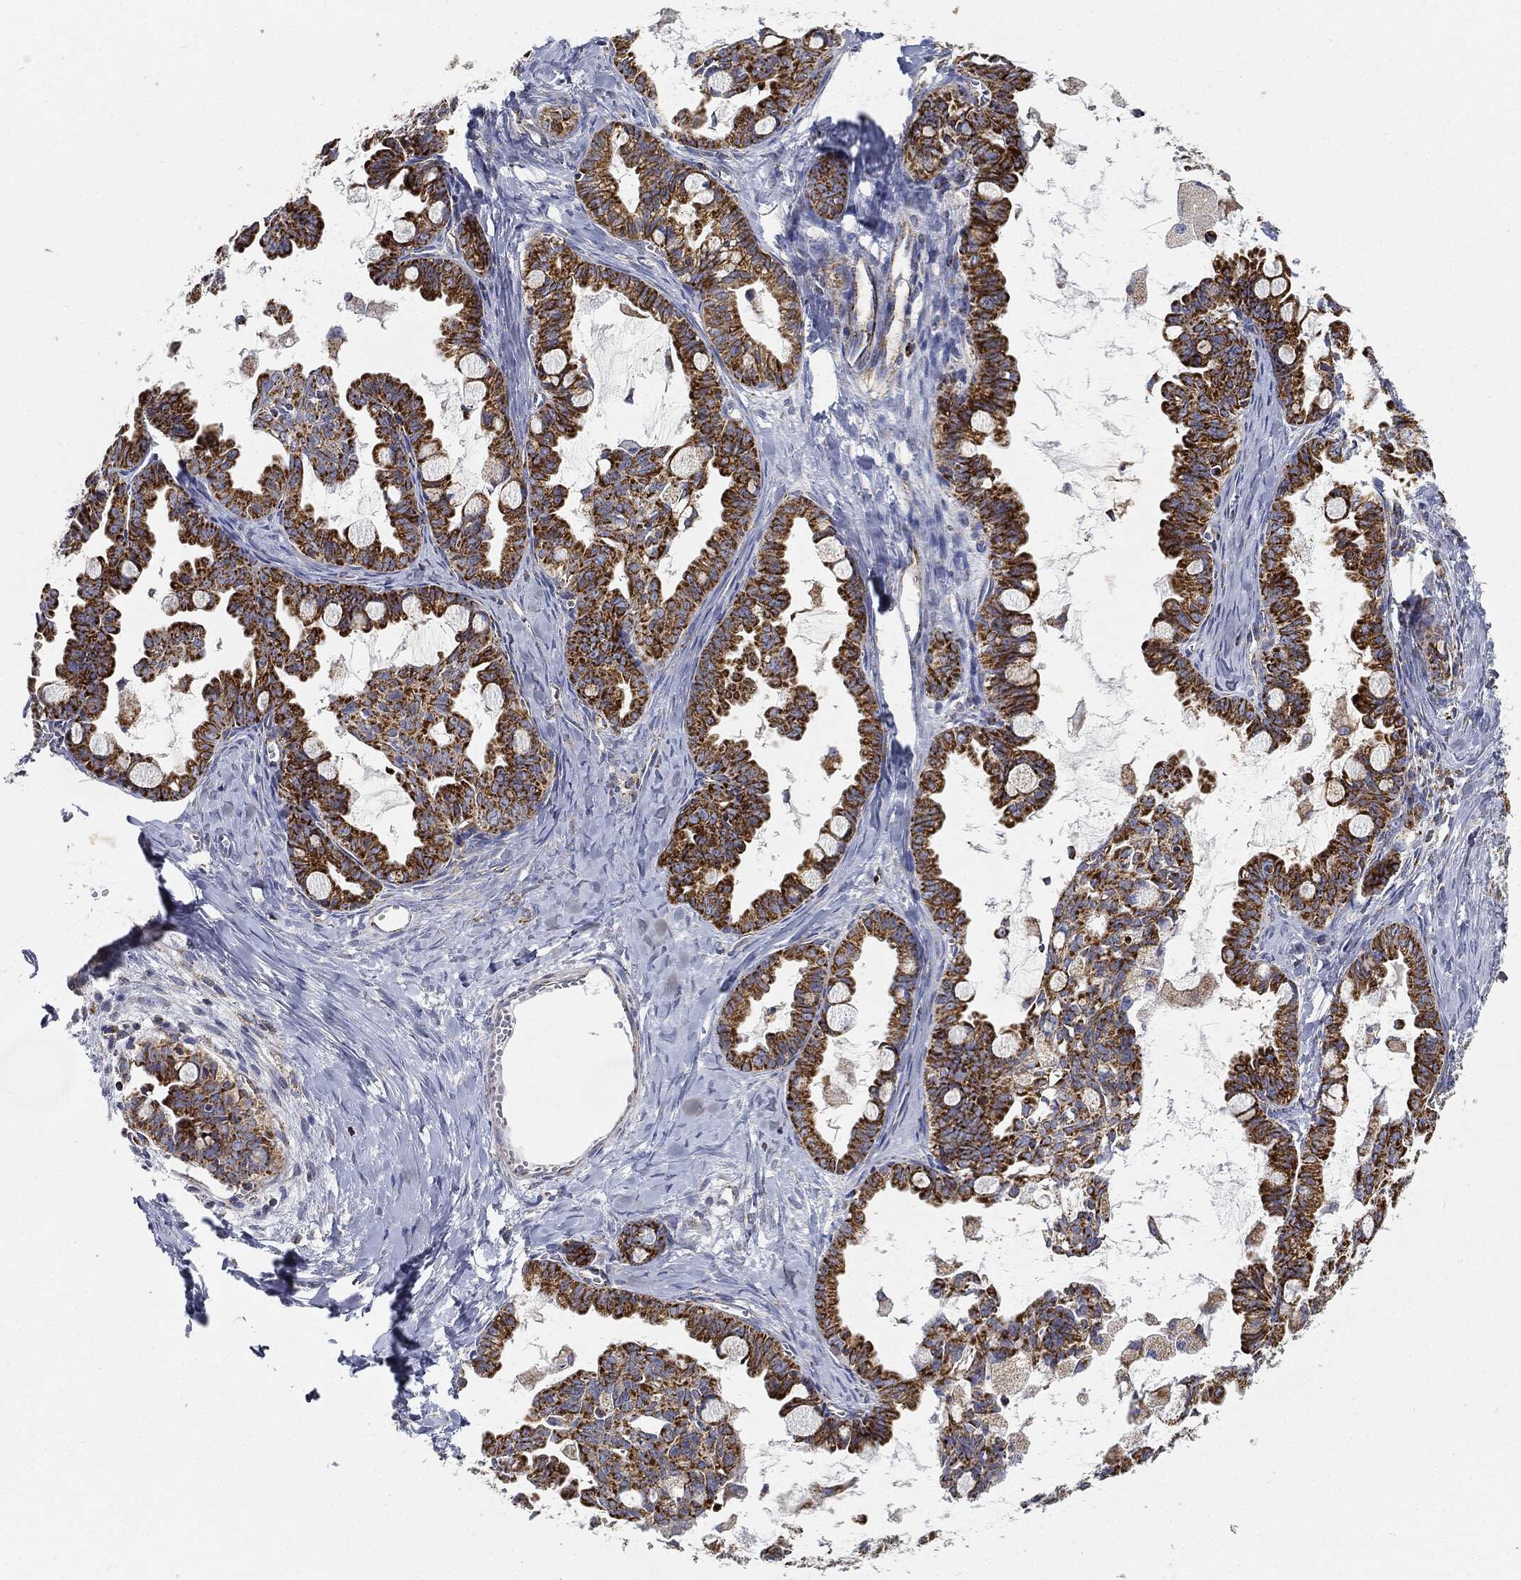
{"staining": {"intensity": "strong", "quantity": ">75%", "location": "cytoplasmic/membranous"}, "tissue": "ovarian cancer", "cell_type": "Tumor cells", "image_type": "cancer", "snomed": [{"axis": "morphology", "description": "Cystadenocarcinoma, mucinous, NOS"}, {"axis": "topography", "description": "Ovary"}], "caption": "High-magnification brightfield microscopy of ovarian mucinous cystadenocarcinoma stained with DAB (3,3'-diaminobenzidine) (brown) and counterstained with hematoxylin (blue). tumor cells exhibit strong cytoplasmic/membranous expression is appreciated in about>75% of cells.", "gene": "CAPN15", "patient": {"sex": "female", "age": 63}}